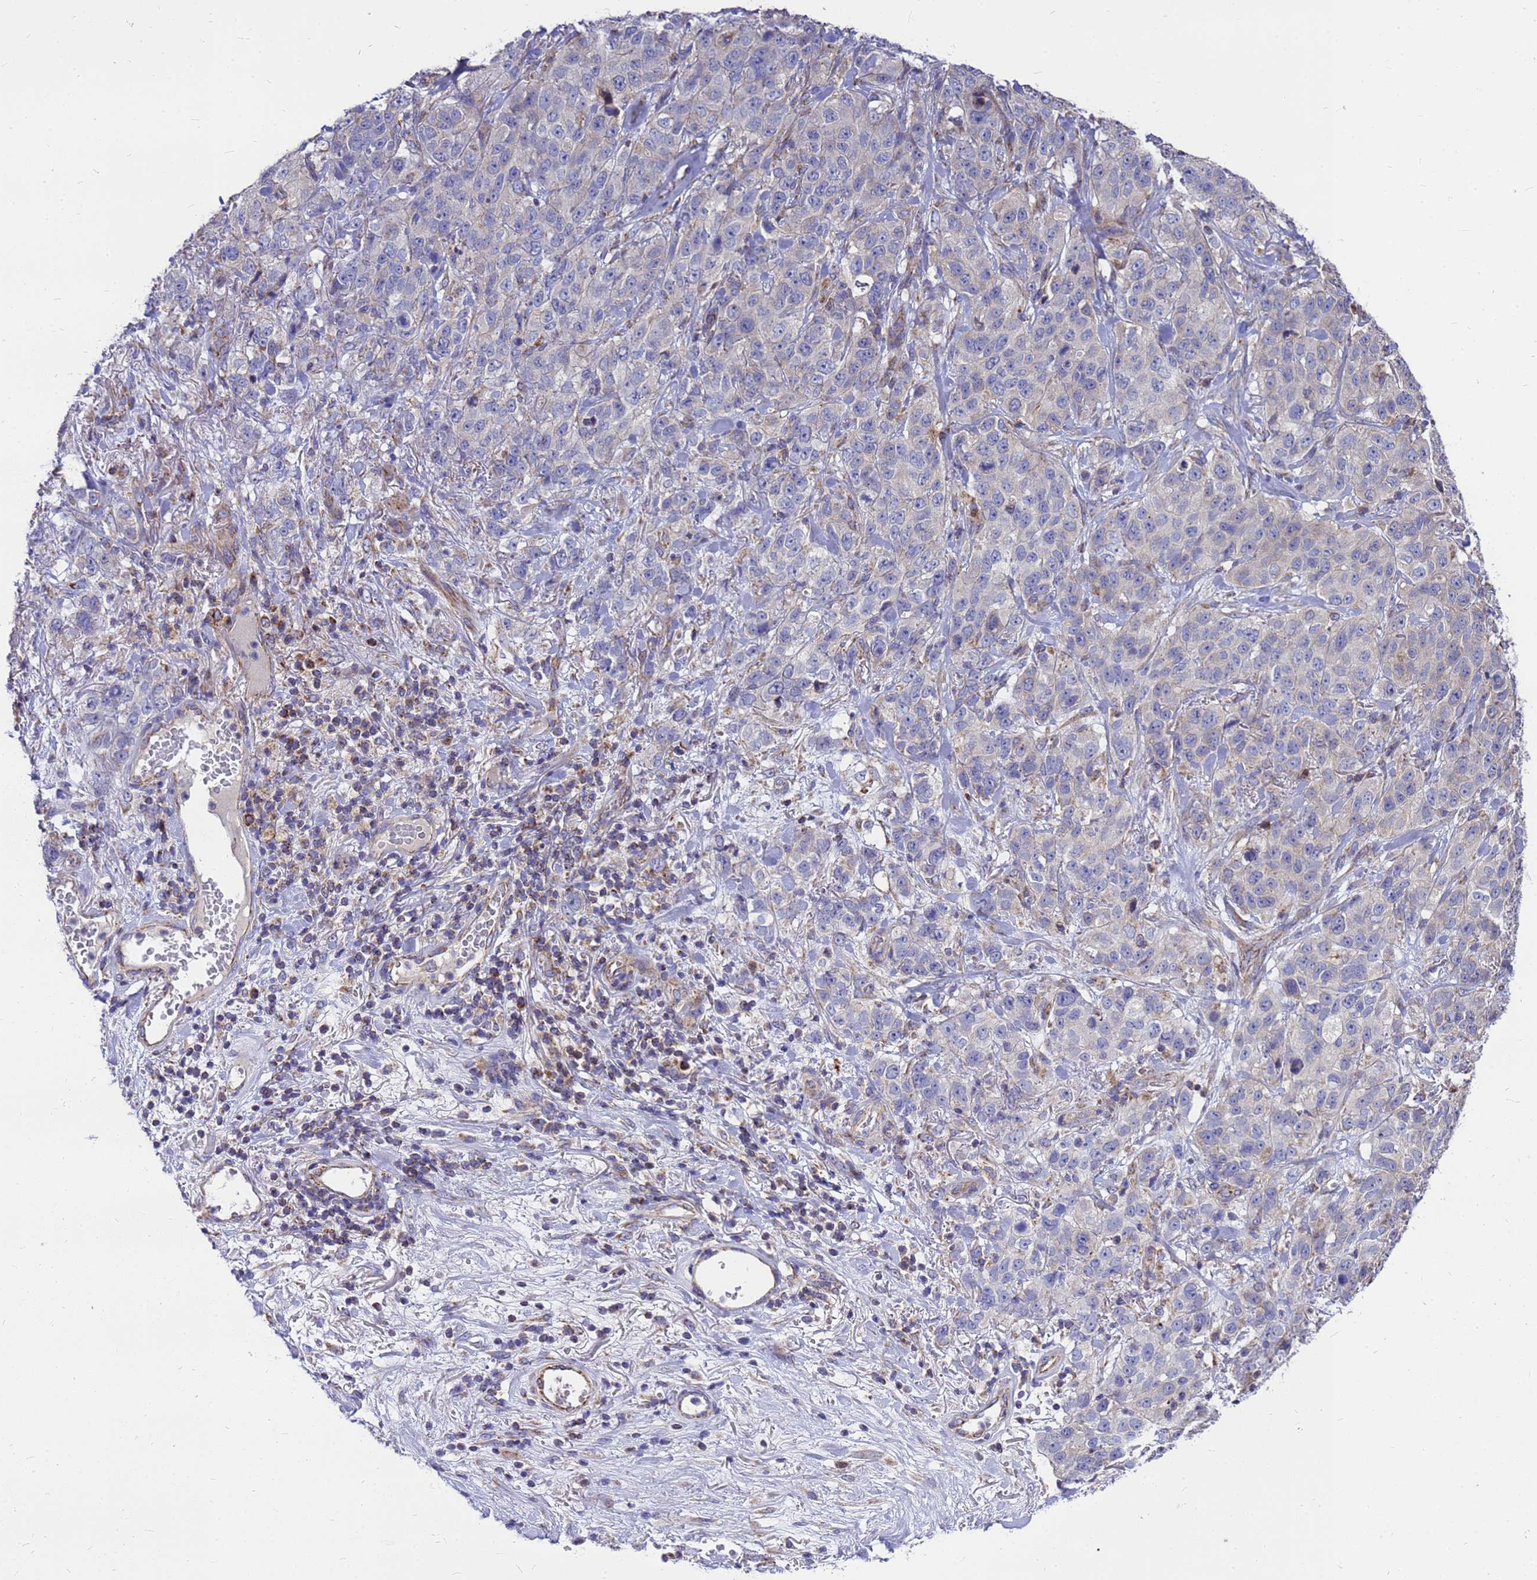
{"staining": {"intensity": "negative", "quantity": "none", "location": "none"}, "tissue": "stomach cancer", "cell_type": "Tumor cells", "image_type": "cancer", "snomed": [{"axis": "morphology", "description": "Adenocarcinoma, NOS"}, {"axis": "topography", "description": "Stomach"}], "caption": "Tumor cells are negative for brown protein staining in stomach cancer (adenocarcinoma). (IHC, brightfield microscopy, high magnification).", "gene": "CMC4", "patient": {"sex": "male", "age": 48}}